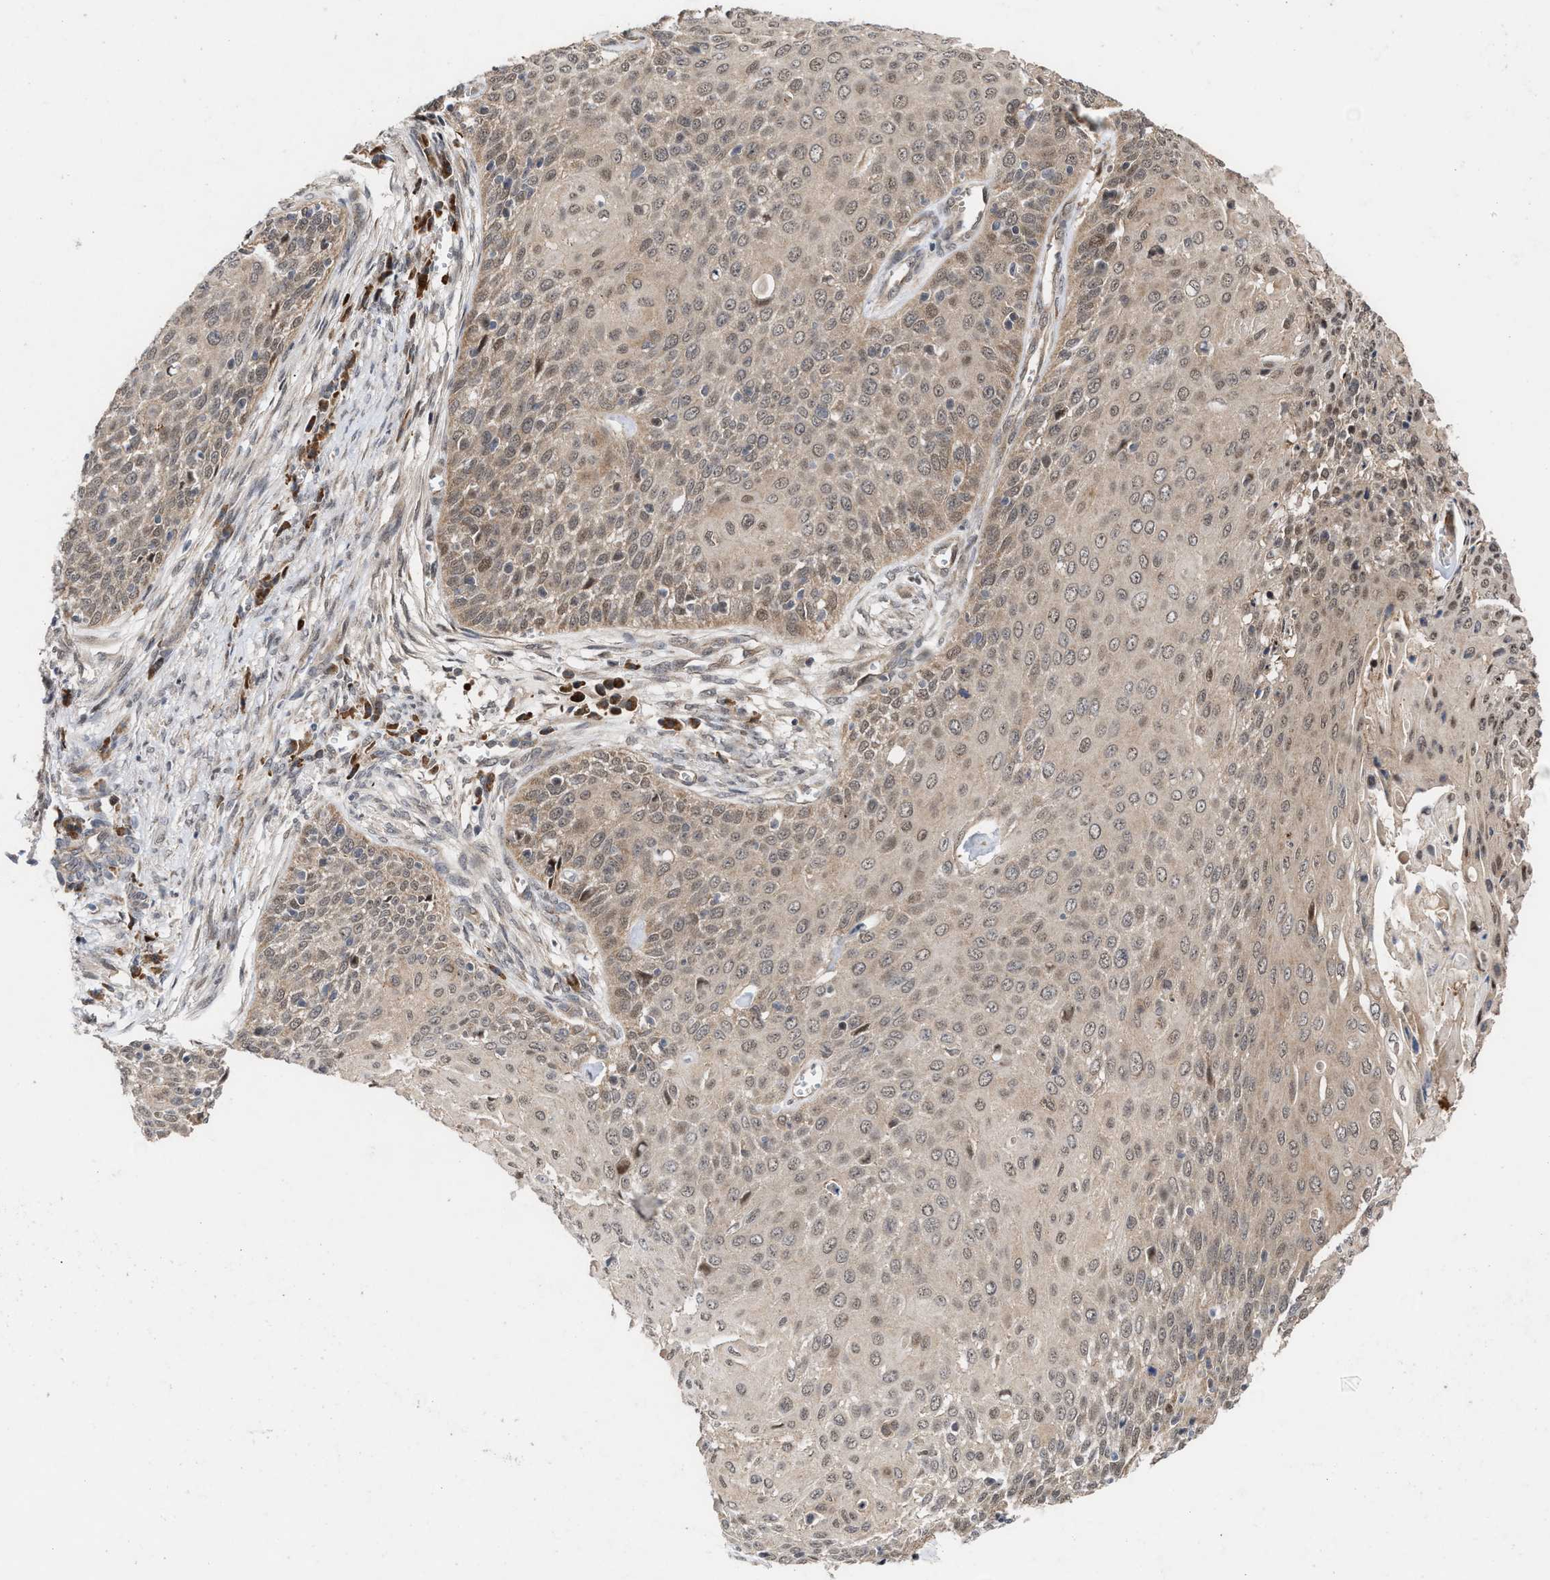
{"staining": {"intensity": "weak", "quantity": ">75%", "location": "cytoplasmic/membranous"}, "tissue": "cervical cancer", "cell_type": "Tumor cells", "image_type": "cancer", "snomed": [{"axis": "morphology", "description": "Squamous cell carcinoma, NOS"}, {"axis": "topography", "description": "Cervix"}], "caption": "Immunohistochemical staining of cervical cancer (squamous cell carcinoma) demonstrates weak cytoplasmic/membranous protein positivity in approximately >75% of tumor cells.", "gene": "MKNK2", "patient": {"sex": "female", "age": 39}}